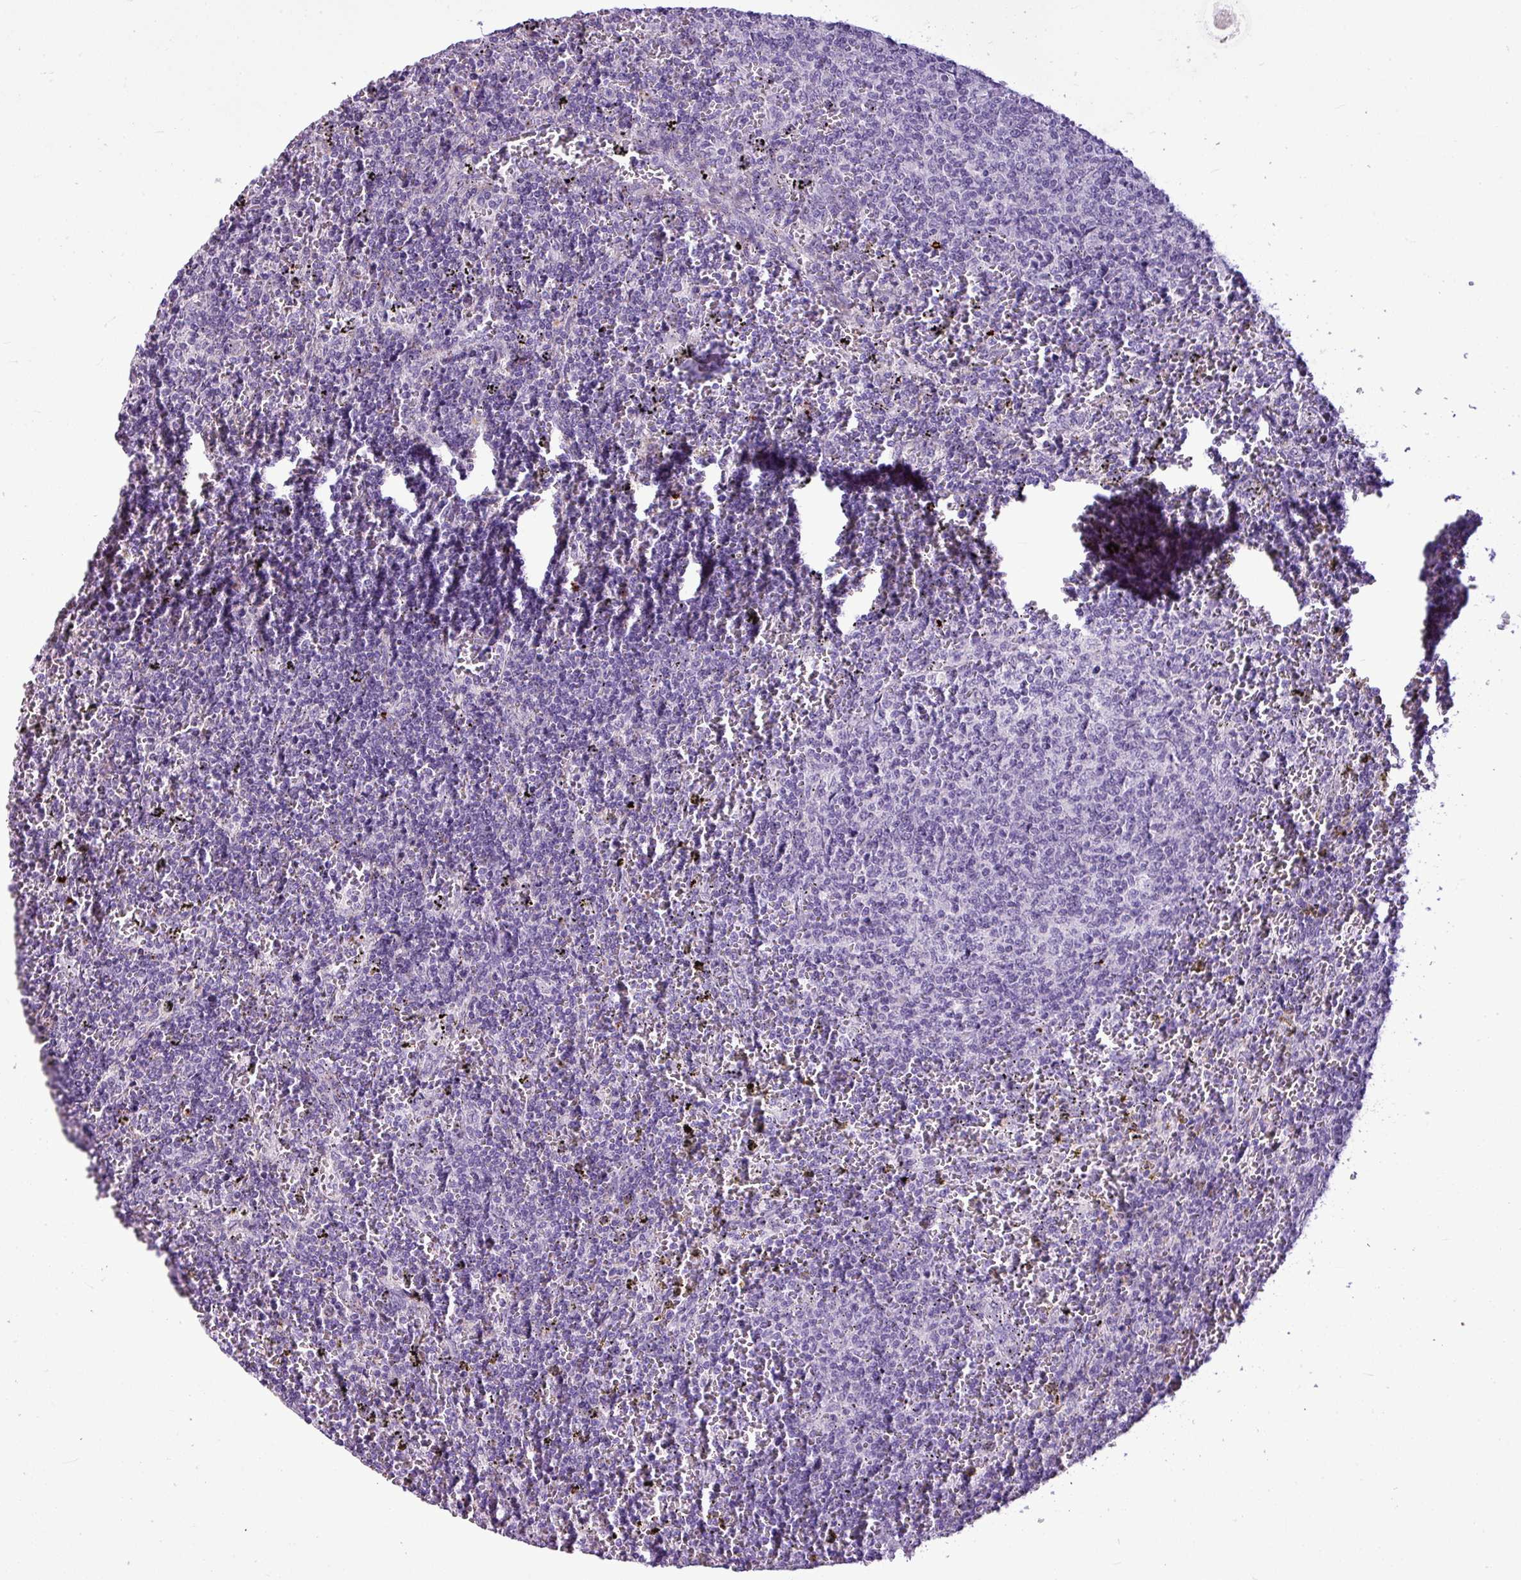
{"staining": {"intensity": "negative", "quantity": "none", "location": "none"}, "tissue": "lymphoma", "cell_type": "Tumor cells", "image_type": "cancer", "snomed": [{"axis": "morphology", "description": "Malignant lymphoma, non-Hodgkin's type, Low grade"}, {"axis": "topography", "description": "Spleen"}], "caption": "Photomicrograph shows no significant protein positivity in tumor cells of lymphoma. (DAB (3,3'-diaminobenzidine) immunohistochemistry (IHC), high magnification).", "gene": "IL17A", "patient": {"sex": "female", "age": 50}}